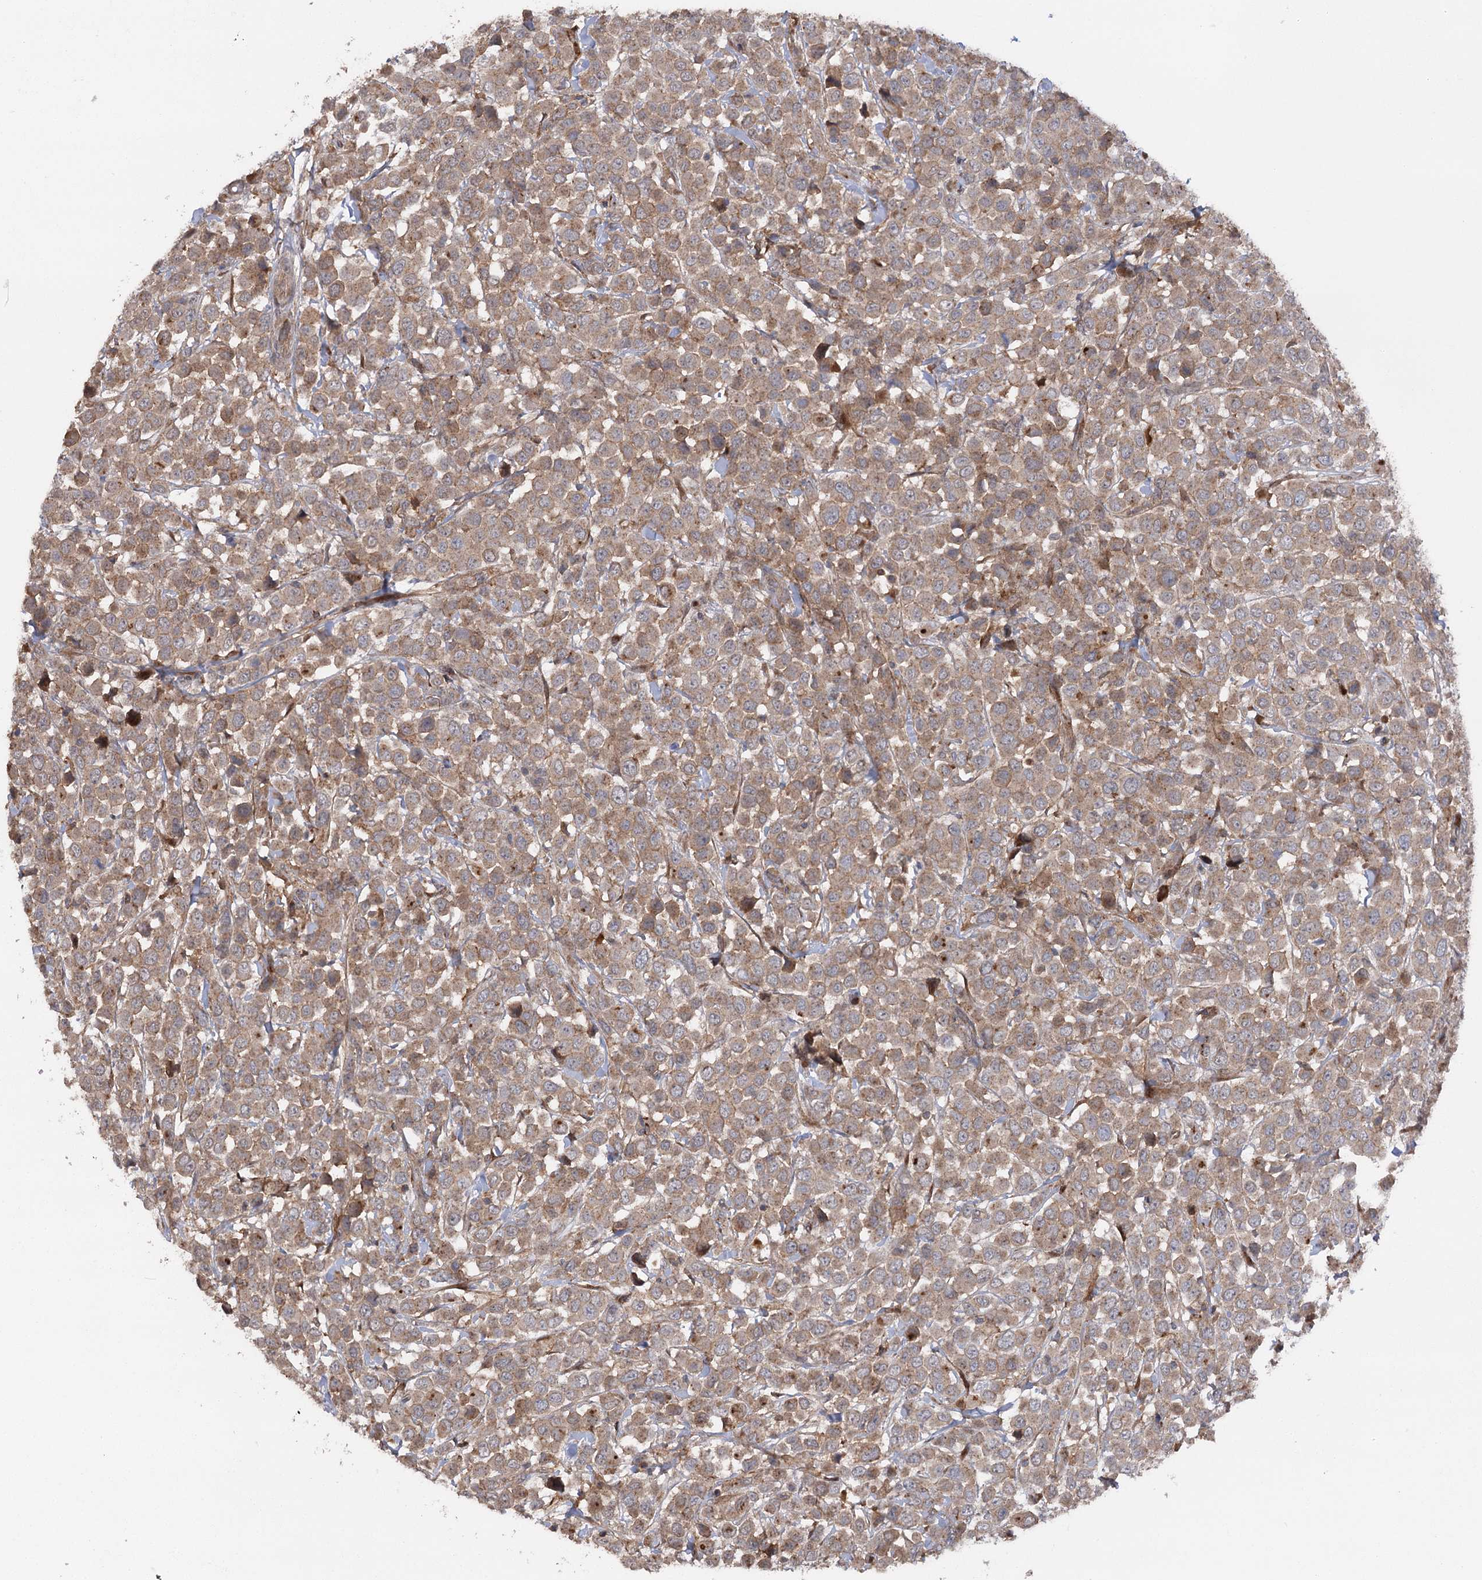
{"staining": {"intensity": "moderate", "quantity": ">75%", "location": "cytoplasmic/membranous"}, "tissue": "breast cancer", "cell_type": "Tumor cells", "image_type": "cancer", "snomed": [{"axis": "morphology", "description": "Duct carcinoma"}, {"axis": "topography", "description": "Breast"}], "caption": "A histopathology image of human intraductal carcinoma (breast) stained for a protein demonstrates moderate cytoplasmic/membranous brown staining in tumor cells.", "gene": "KCNN2", "patient": {"sex": "female", "age": 61}}